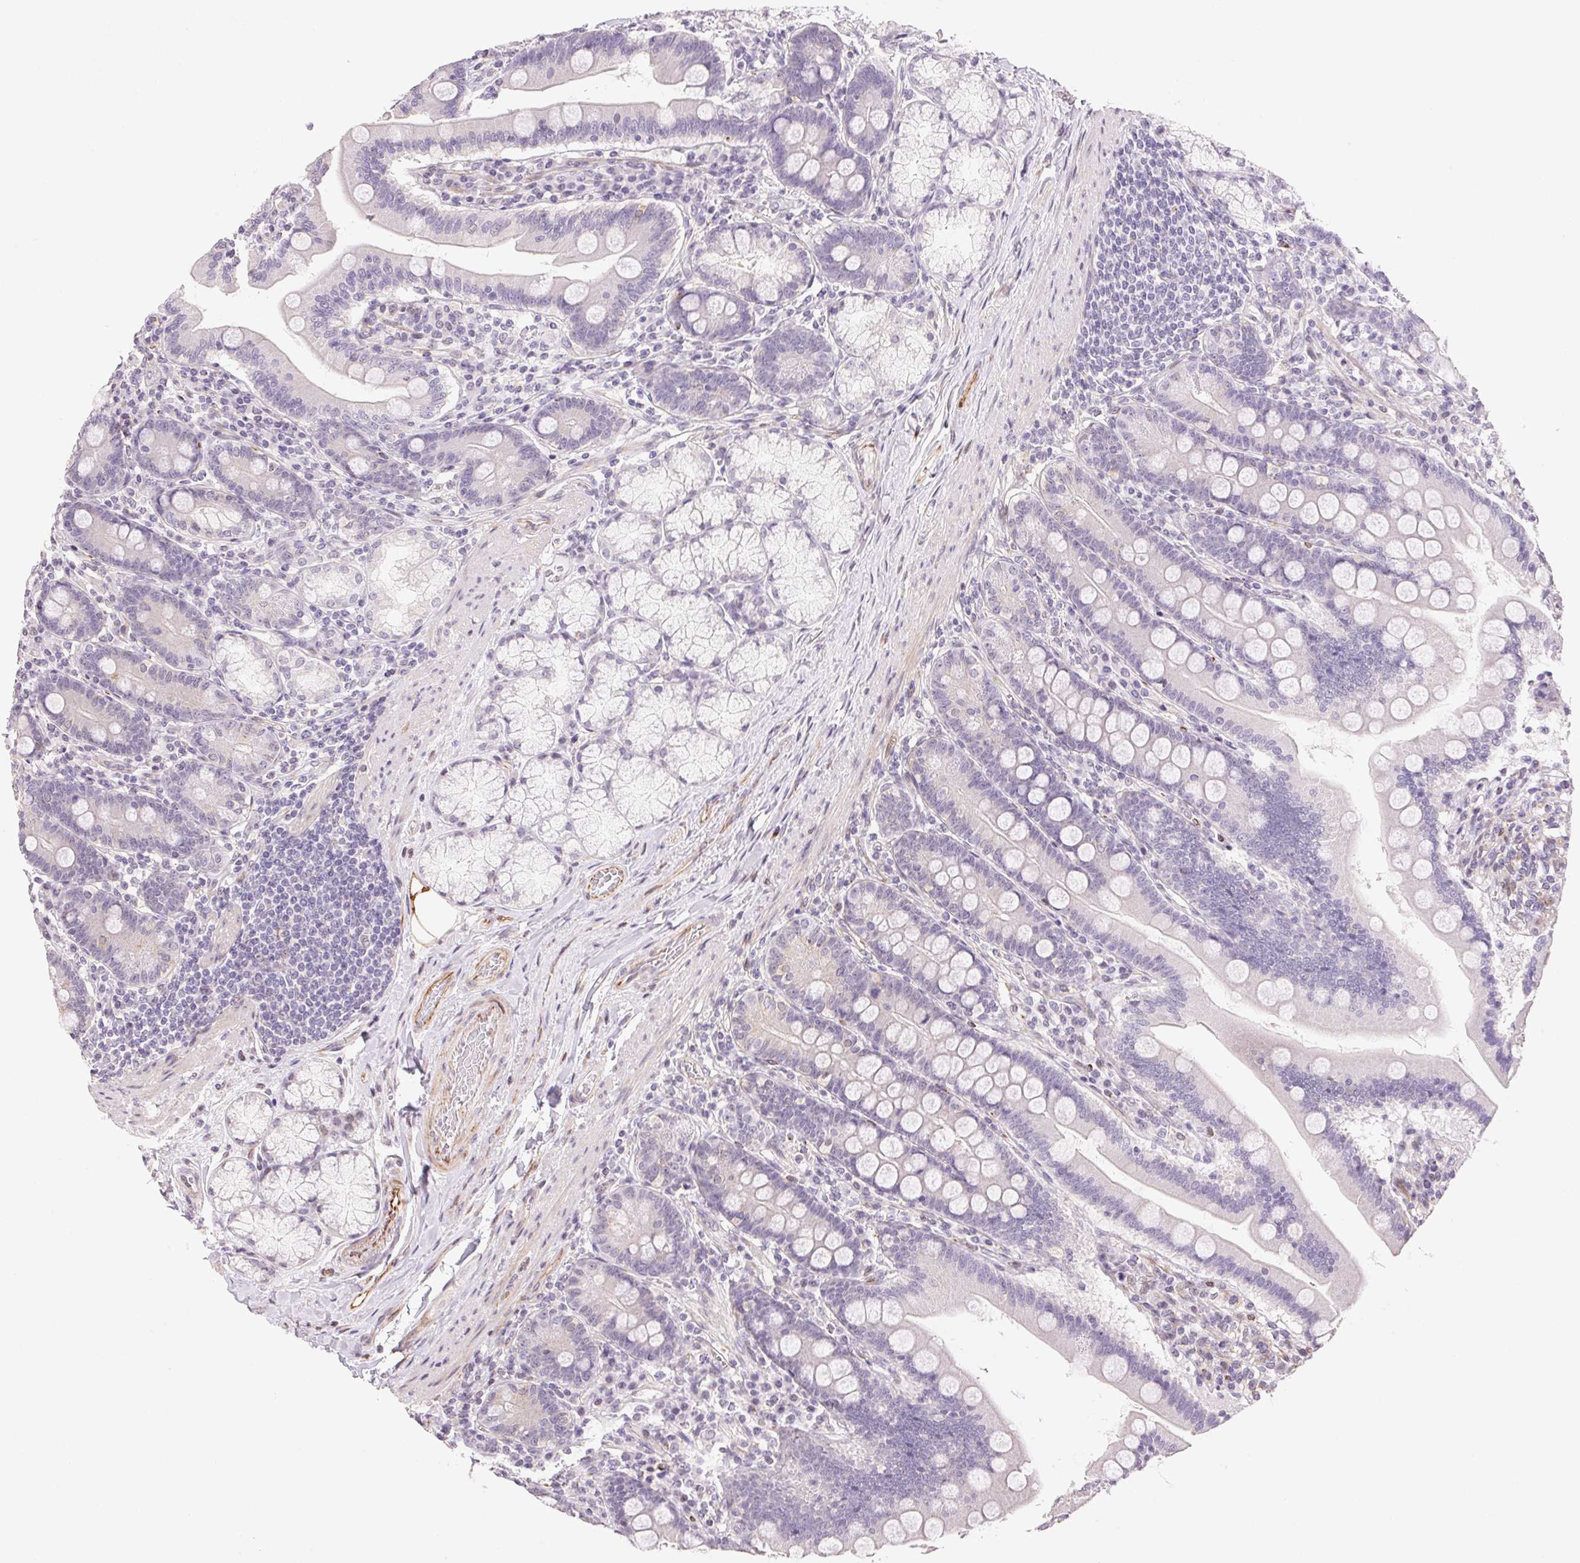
{"staining": {"intensity": "negative", "quantity": "none", "location": "none"}, "tissue": "duodenum", "cell_type": "Glandular cells", "image_type": "normal", "snomed": [{"axis": "morphology", "description": "Normal tissue, NOS"}, {"axis": "topography", "description": "Duodenum"}], "caption": "Normal duodenum was stained to show a protein in brown. There is no significant positivity in glandular cells. (DAB immunohistochemistry (IHC), high magnification).", "gene": "GYG2", "patient": {"sex": "female", "age": 67}}